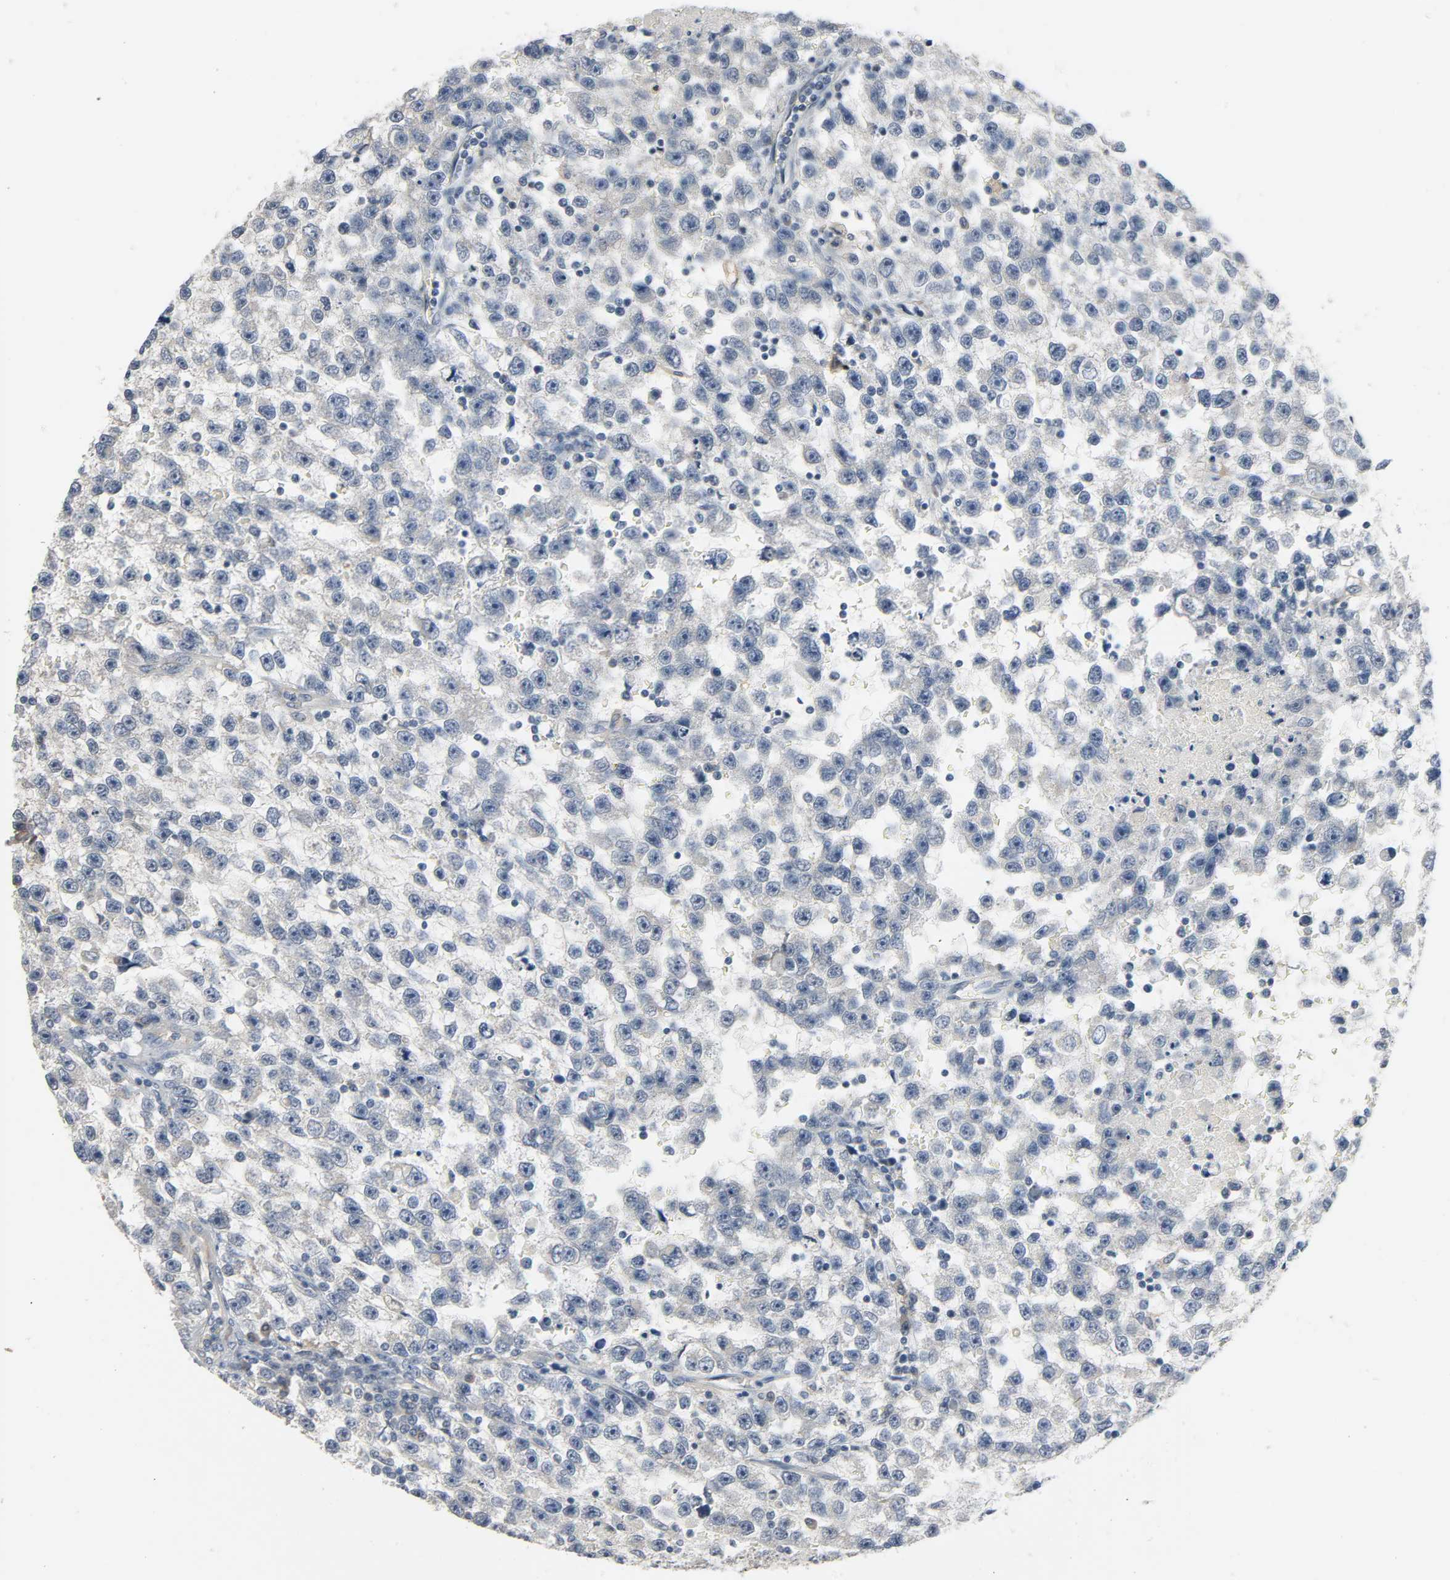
{"staining": {"intensity": "negative", "quantity": "none", "location": "none"}, "tissue": "testis cancer", "cell_type": "Tumor cells", "image_type": "cancer", "snomed": [{"axis": "morphology", "description": "Seminoma, NOS"}, {"axis": "topography", "description": "Testis"}], "caption": "IHC image of neoplastic tissue: seminoma (testis) stained with DAB (3,3'-diaminobenzidine) demonstrates no significant protein positivity in tumor cells.", "gene": "LIMCH1", "patient": {"sex": "male", "age": 33}}